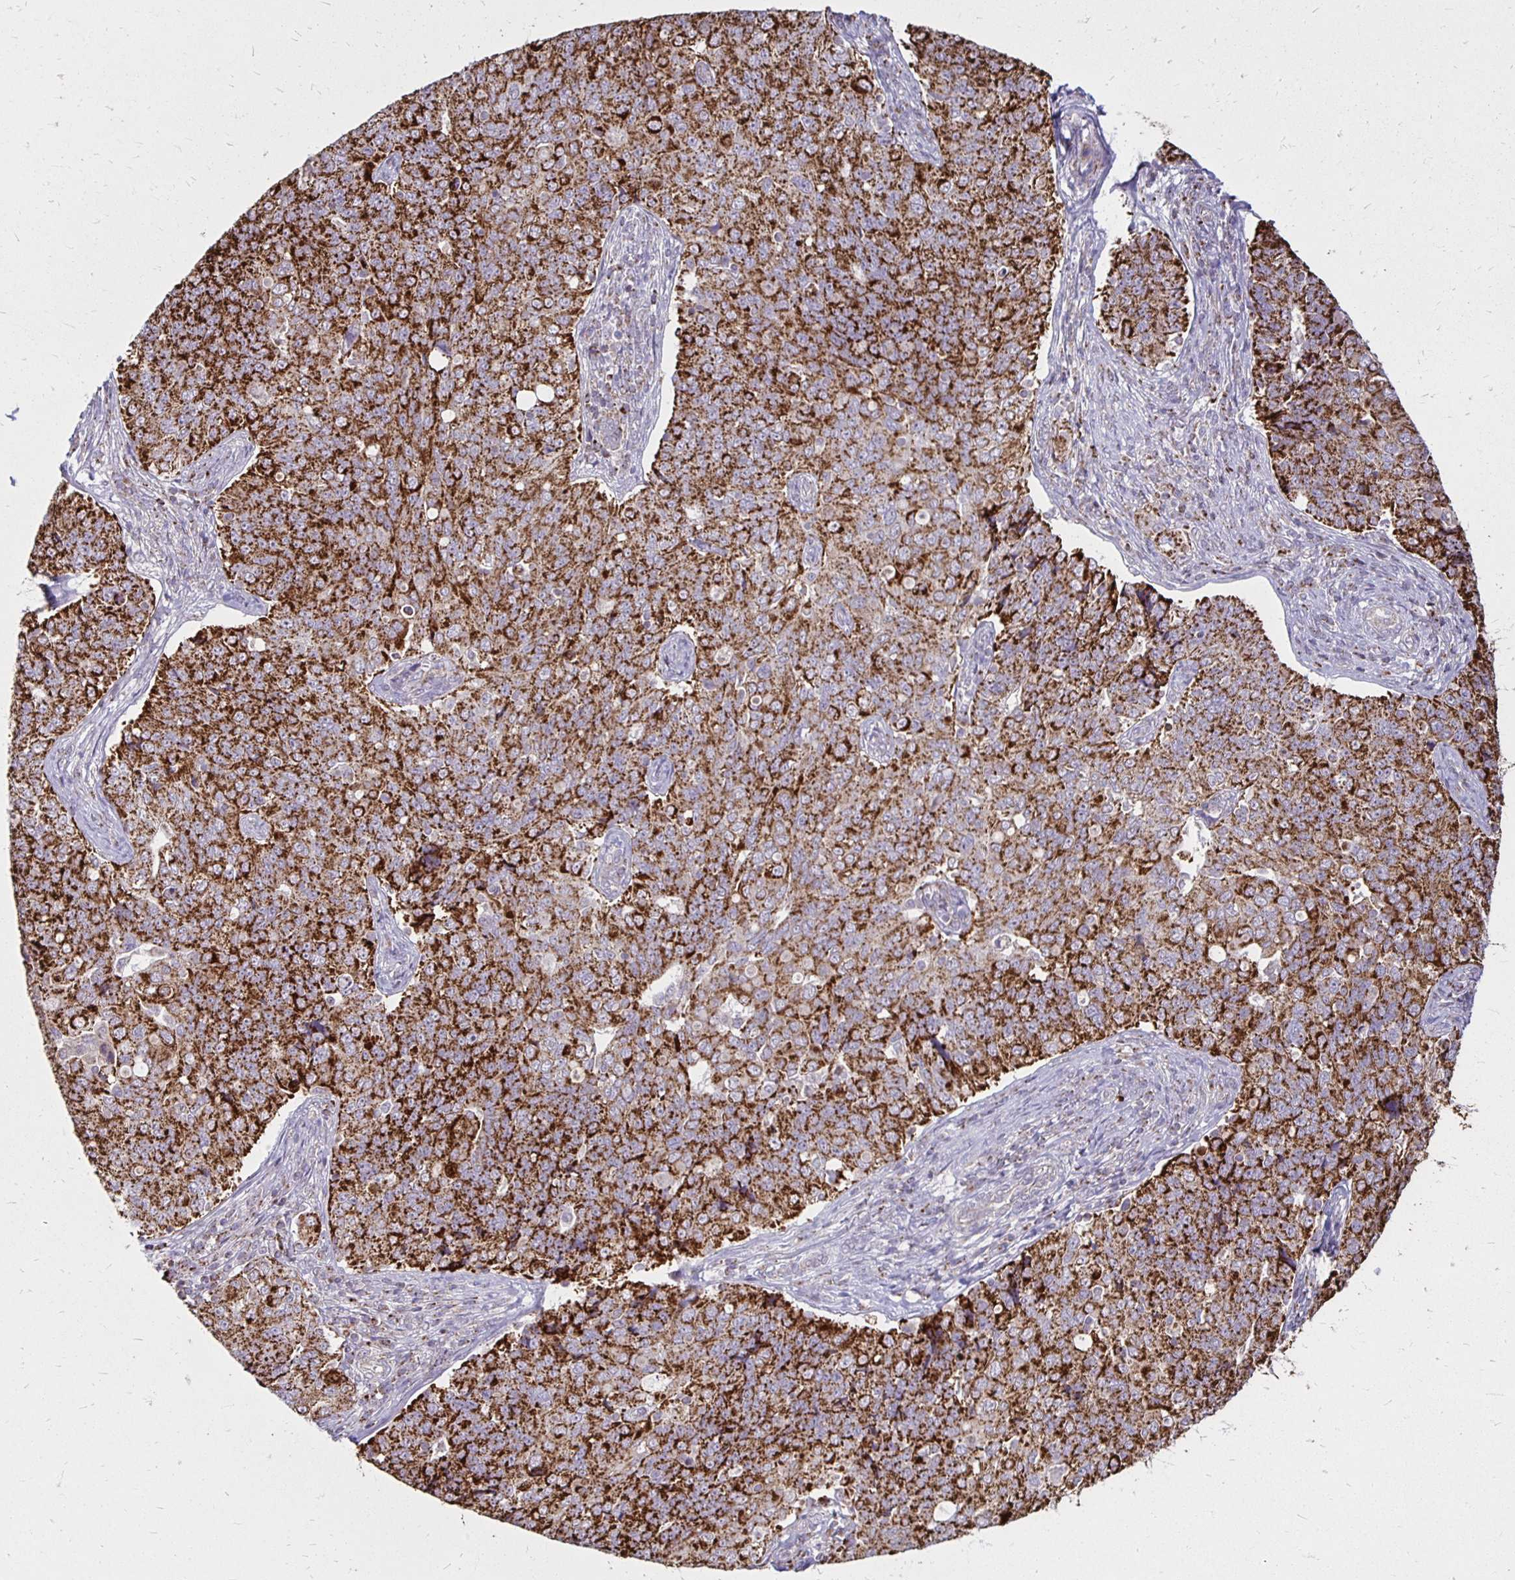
{"staining": {"intensity": "strong", "quantity": ">75%", "location": "cytoplasmic/membranous"}, "tissue": "endometrial cancer", "cell_type": "Tumor cells", "image_type": "cancer", "snomed": [{"axis": "morphology", "description": "Adenocarcinoma, NOS"}, {"axis": "topography", "description": "Endometrium"}], "caption": "A histopathology image of adenocarcinoma (endometrial) stained for a protein displays strong cytoplasmic/membranous brown staining in tumor cells. (DAB = brown stain, brightfield microscopy at high magnification).", "gene": "IER3", "patient": {"sex": "female", "age": 43}}